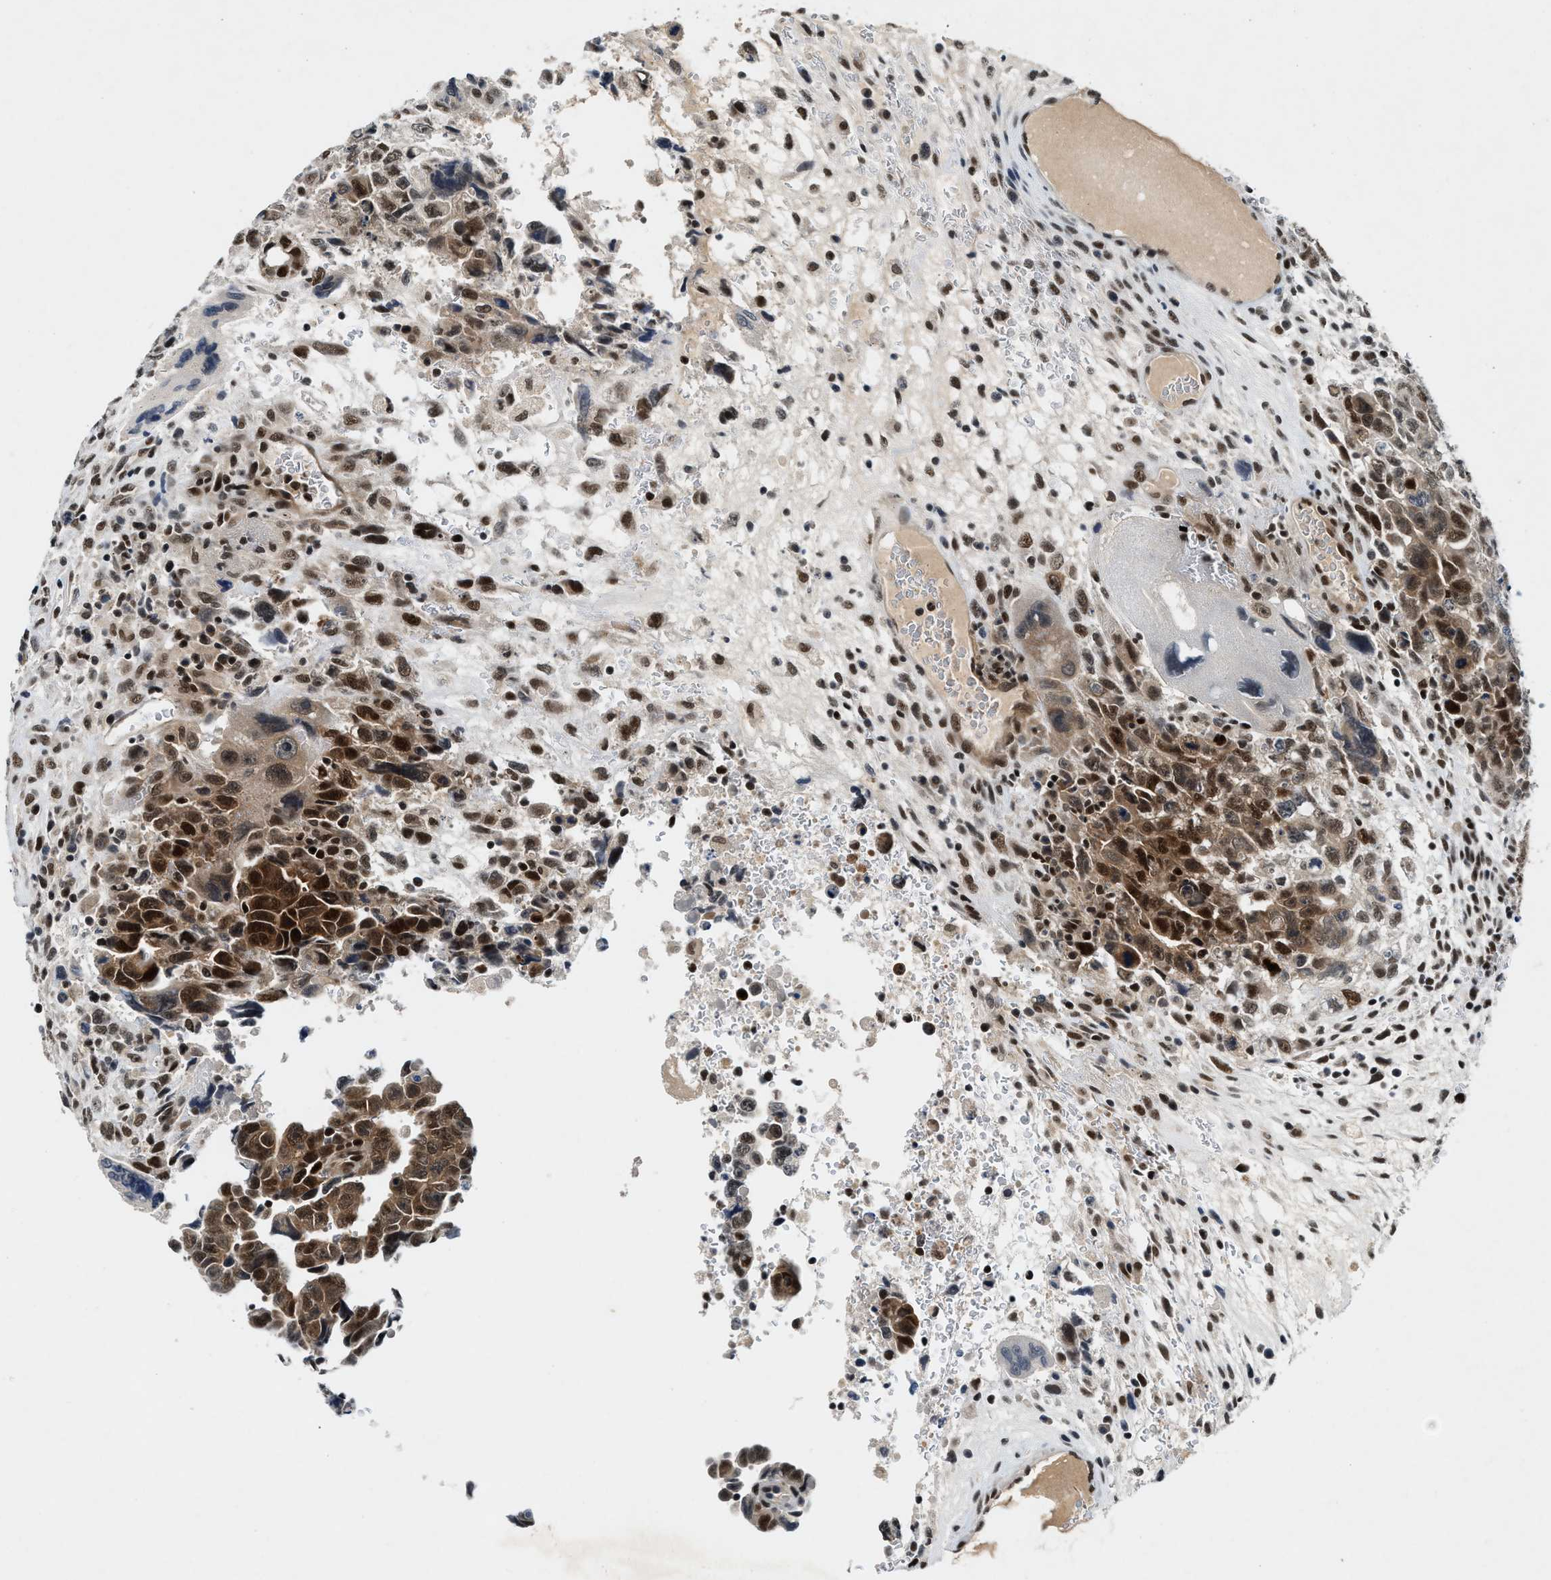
{"staining": {"intensity": "strong", "quantity": ">75%", "location": "cytoplasmic/membranous,nuclear"}, "tissue": "testis cancer", "cell_type": "Tumor cells", "image_type": "cancer", "snomed": [{"axis": "morphology", "description": "Carcinoma, Embryonal, NOS"}, {"axis": "topography", "description": "Testis"}], "caption": "Testis cancer (embryonal carcinoma) tissue demonstrates strong cytoplasmic/membranous and nuclear staining in about >75% of tumor cells", "gene": "NCOA1", "patient": {"sex": "male", "age": 28}}